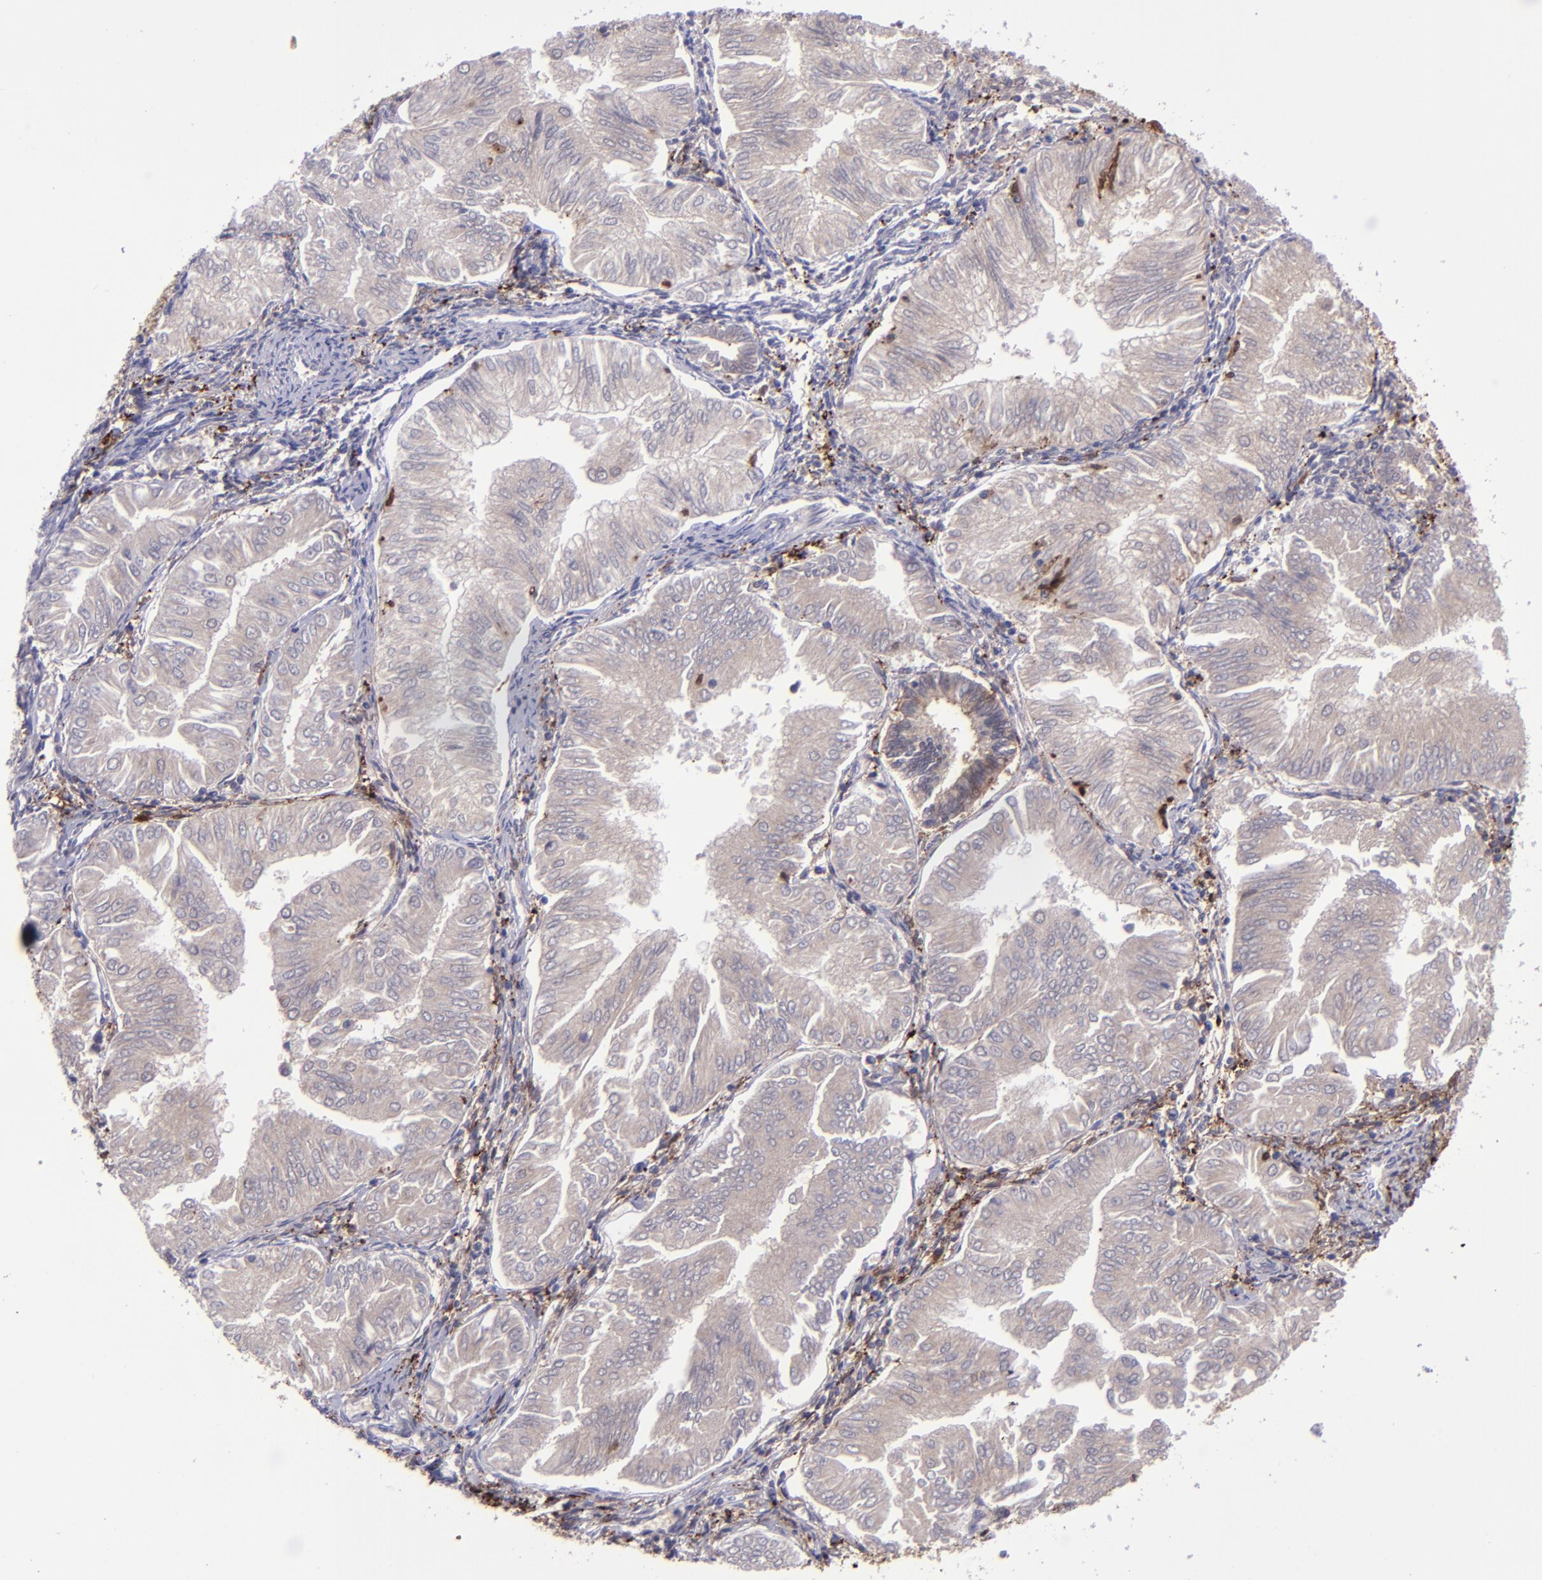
{"staining": {"intensity": "negative", "quantity": "none", "location": "none"}, "tissue": "endometrial cancer", "cell_type": "Tumor cells", "image_type": "cancer", "snomed": [{"axis": "morphology", "description": "Adenocarcinoma, NOS"}, {"axis": "topography", "description": "Endometrium"}], "caption": "A micrograph of endometrial cancer (adenocarcinoma) stained for a protein displays no brown staining in tumor cells. (DAB (3,3'-diaminobenzidine) immunohistochemistry (IHC), high magnification).", "gene": "TYMP", "patient": {"sex": "female", "age": 53}}